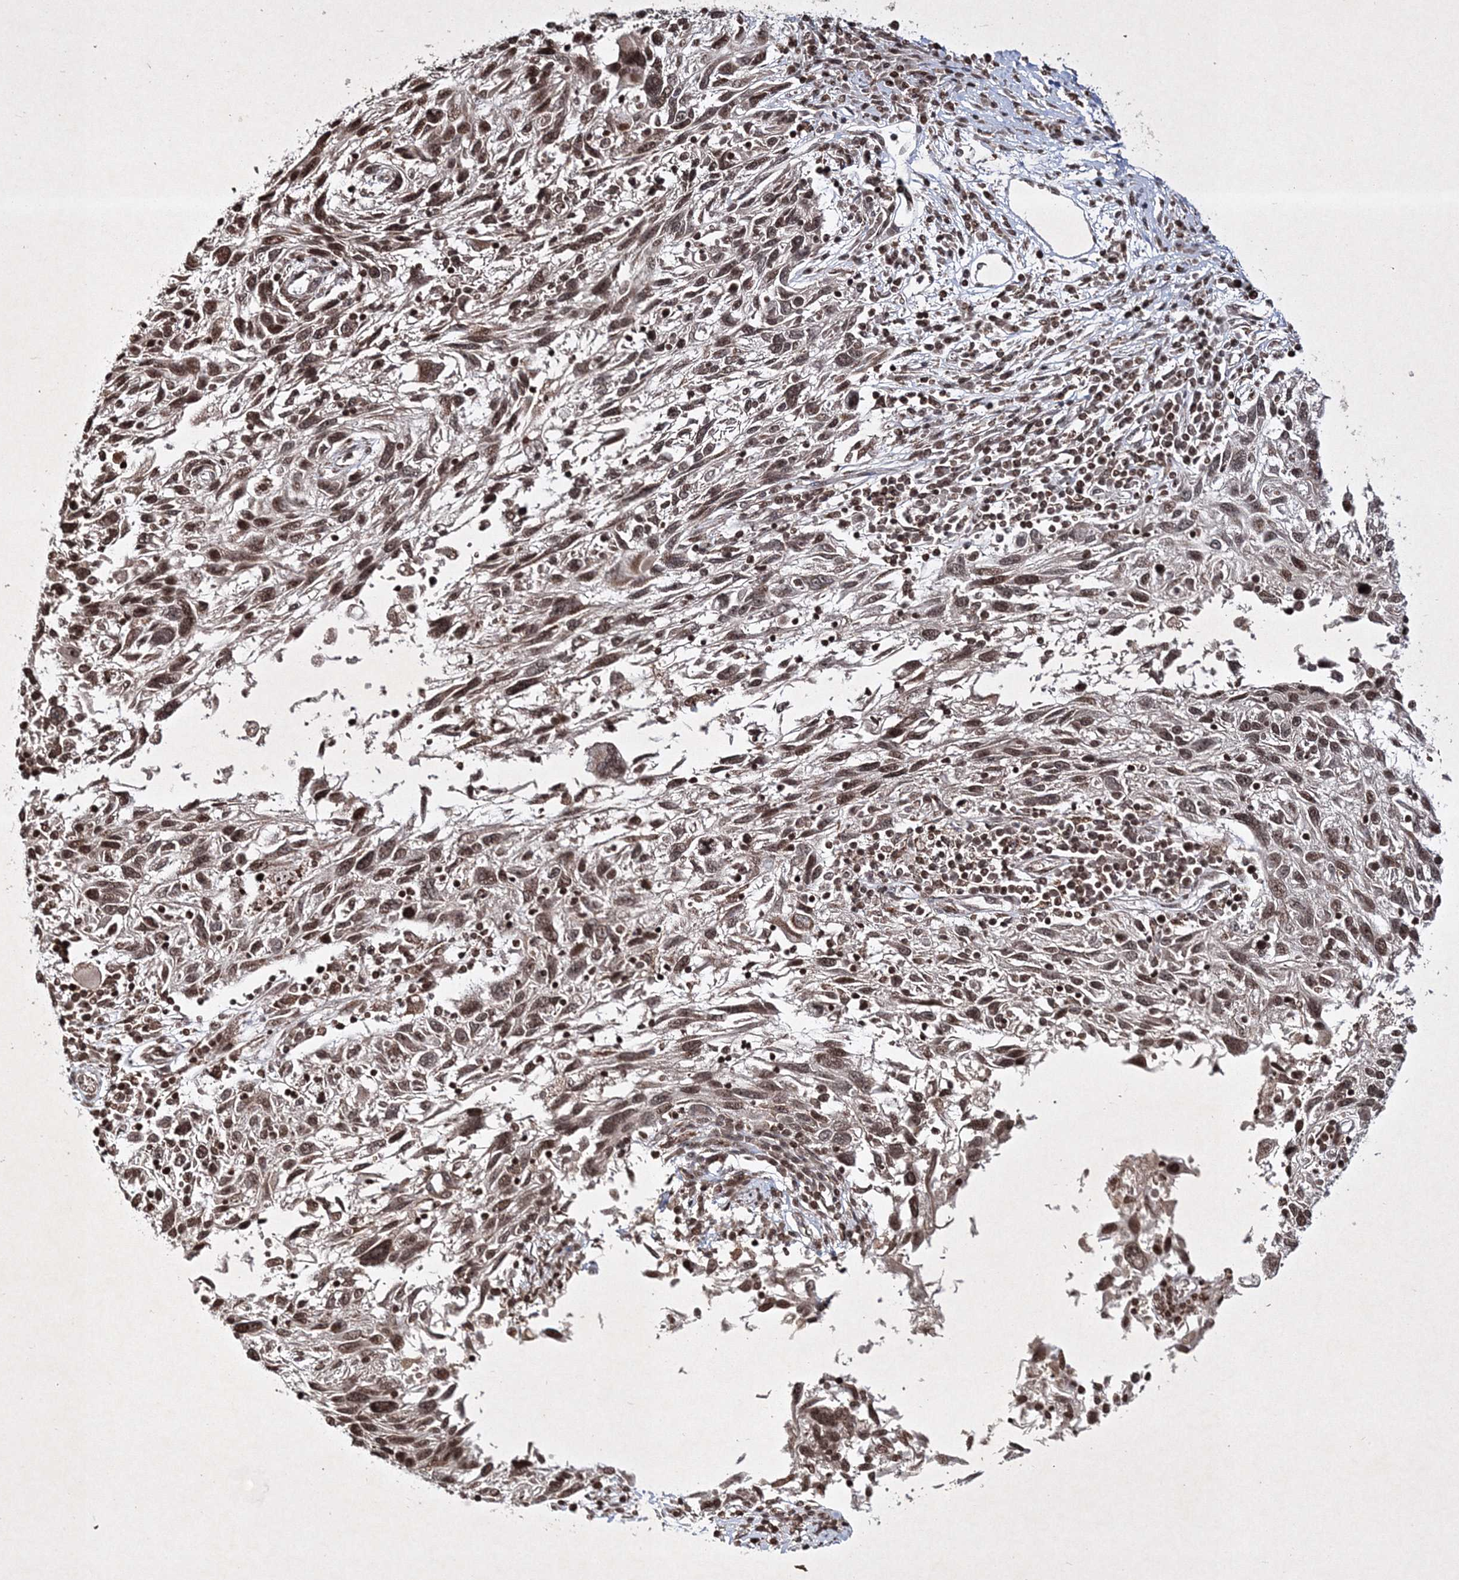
{"staining": {"intensity": "moderate", "quantity": ">75%", "location": "nuclear"}, "tissue": "melanoma", "cell_type": "Tumor cells", "image_type": "cancer", "snomed": [{"axis": "morphology", "description": "Malignant melanoma, NOS"}, {"axis": "topography", "description": "Skin"}], "caption": "Immunohistochemical staining of human melanoma demonstrates medium levels of moderate nuclear protein positivity in about >75% of tumor cells. (DAB (3,3'-diaminobenzidine) IHC with brightfield microscopy, high magnification).", "gene": "CARM1", "patient": {"sex": "male", "age": 53}}